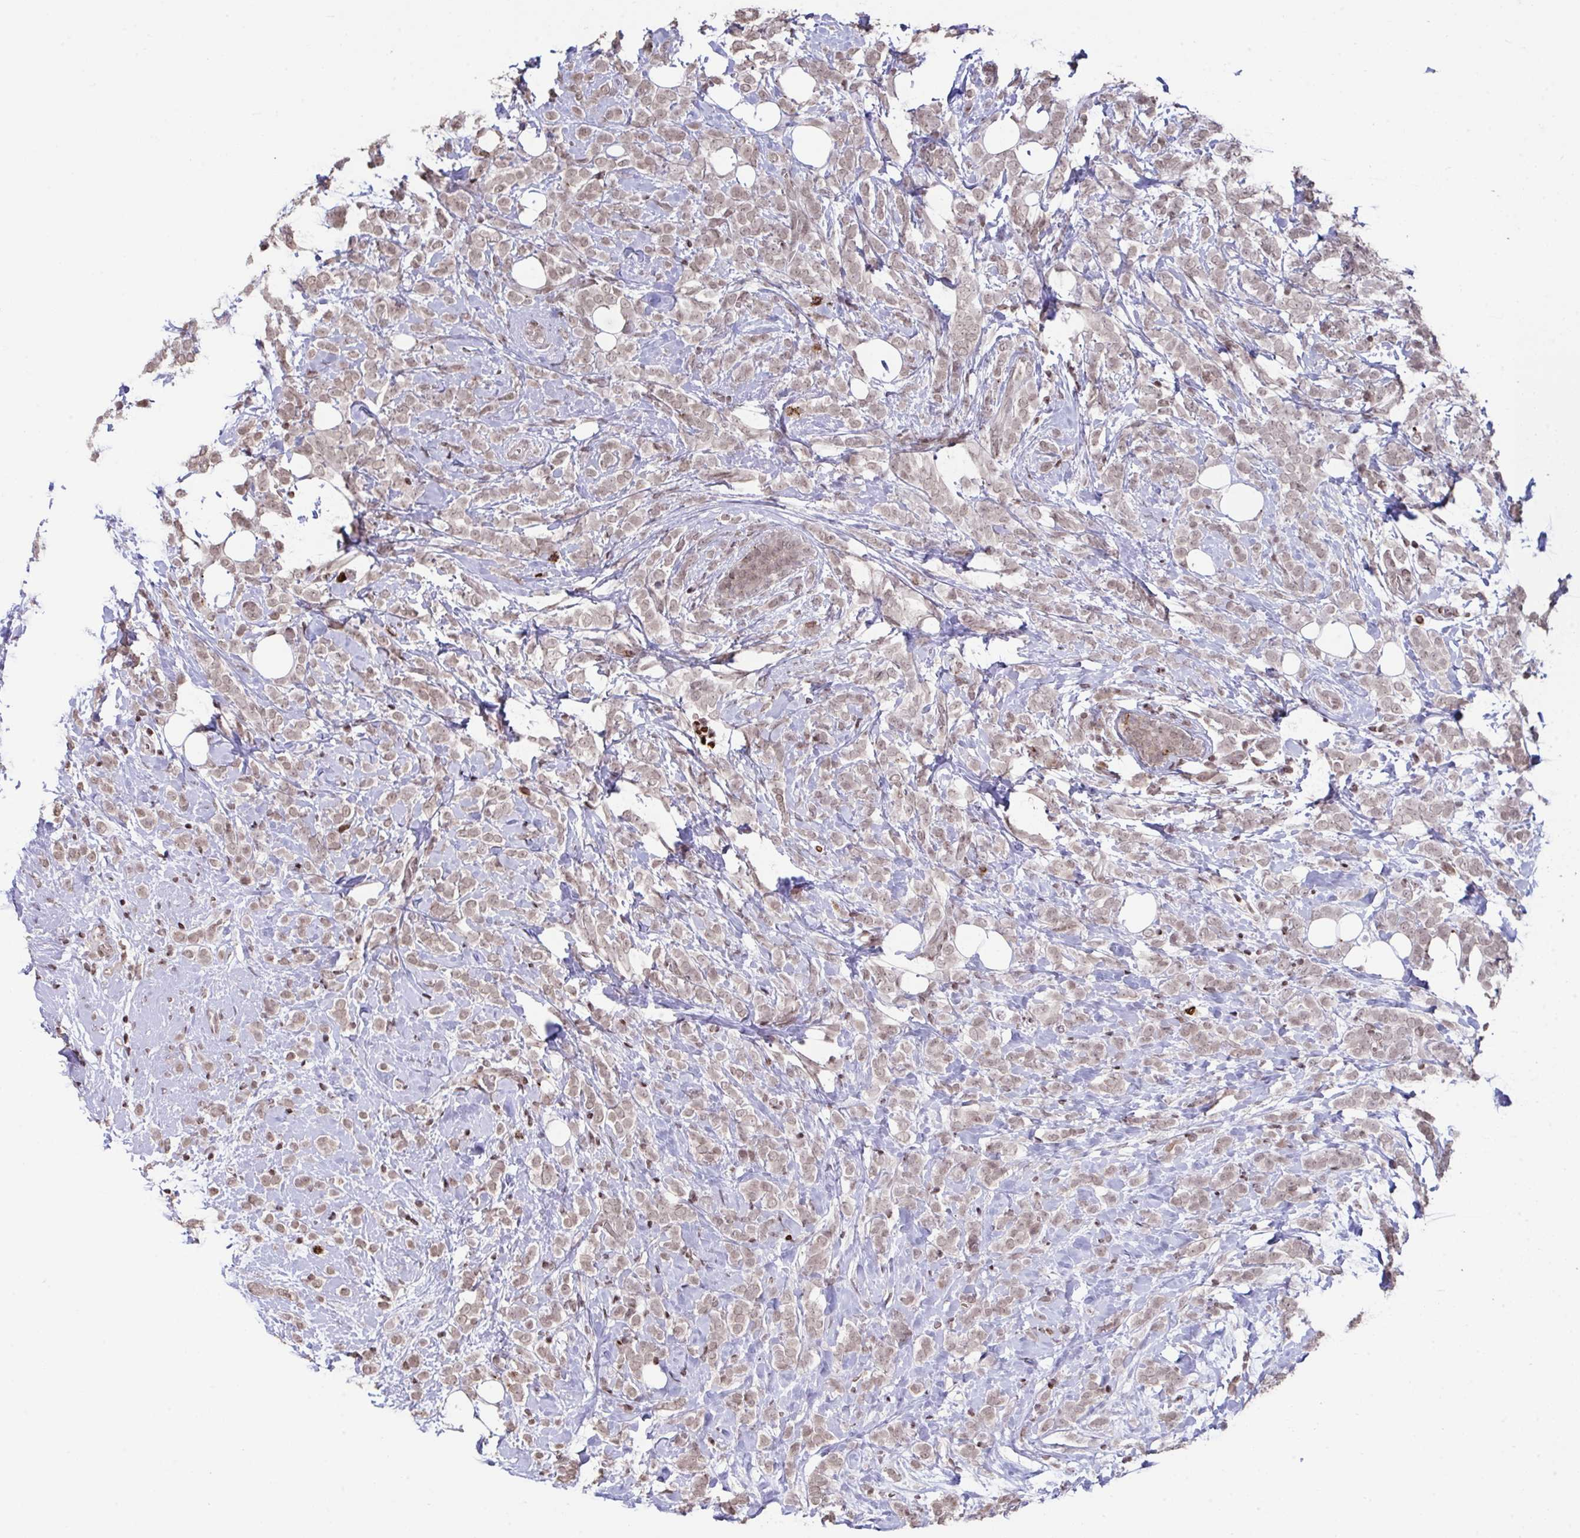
{"staining": {"intensity": "weak", "quantity": ">75%", "location": "nuclear"}, "tissue": "breast cancer", "cell_type": "Tumor cells", "image_type": "cancer", "snomed": [{"axis": "morphology", "description": "Lobular carcinoma"}, {"axis": "topography", "description": "Breast"}], "caption": "Immunohistochemical staining of human breast cancer (lobular carcinoma) displays weak nuclear protein staining in approximately >75% of tumor cells.", "gene": "NIP7", "patient": {"sex": "female", "age": 49}}